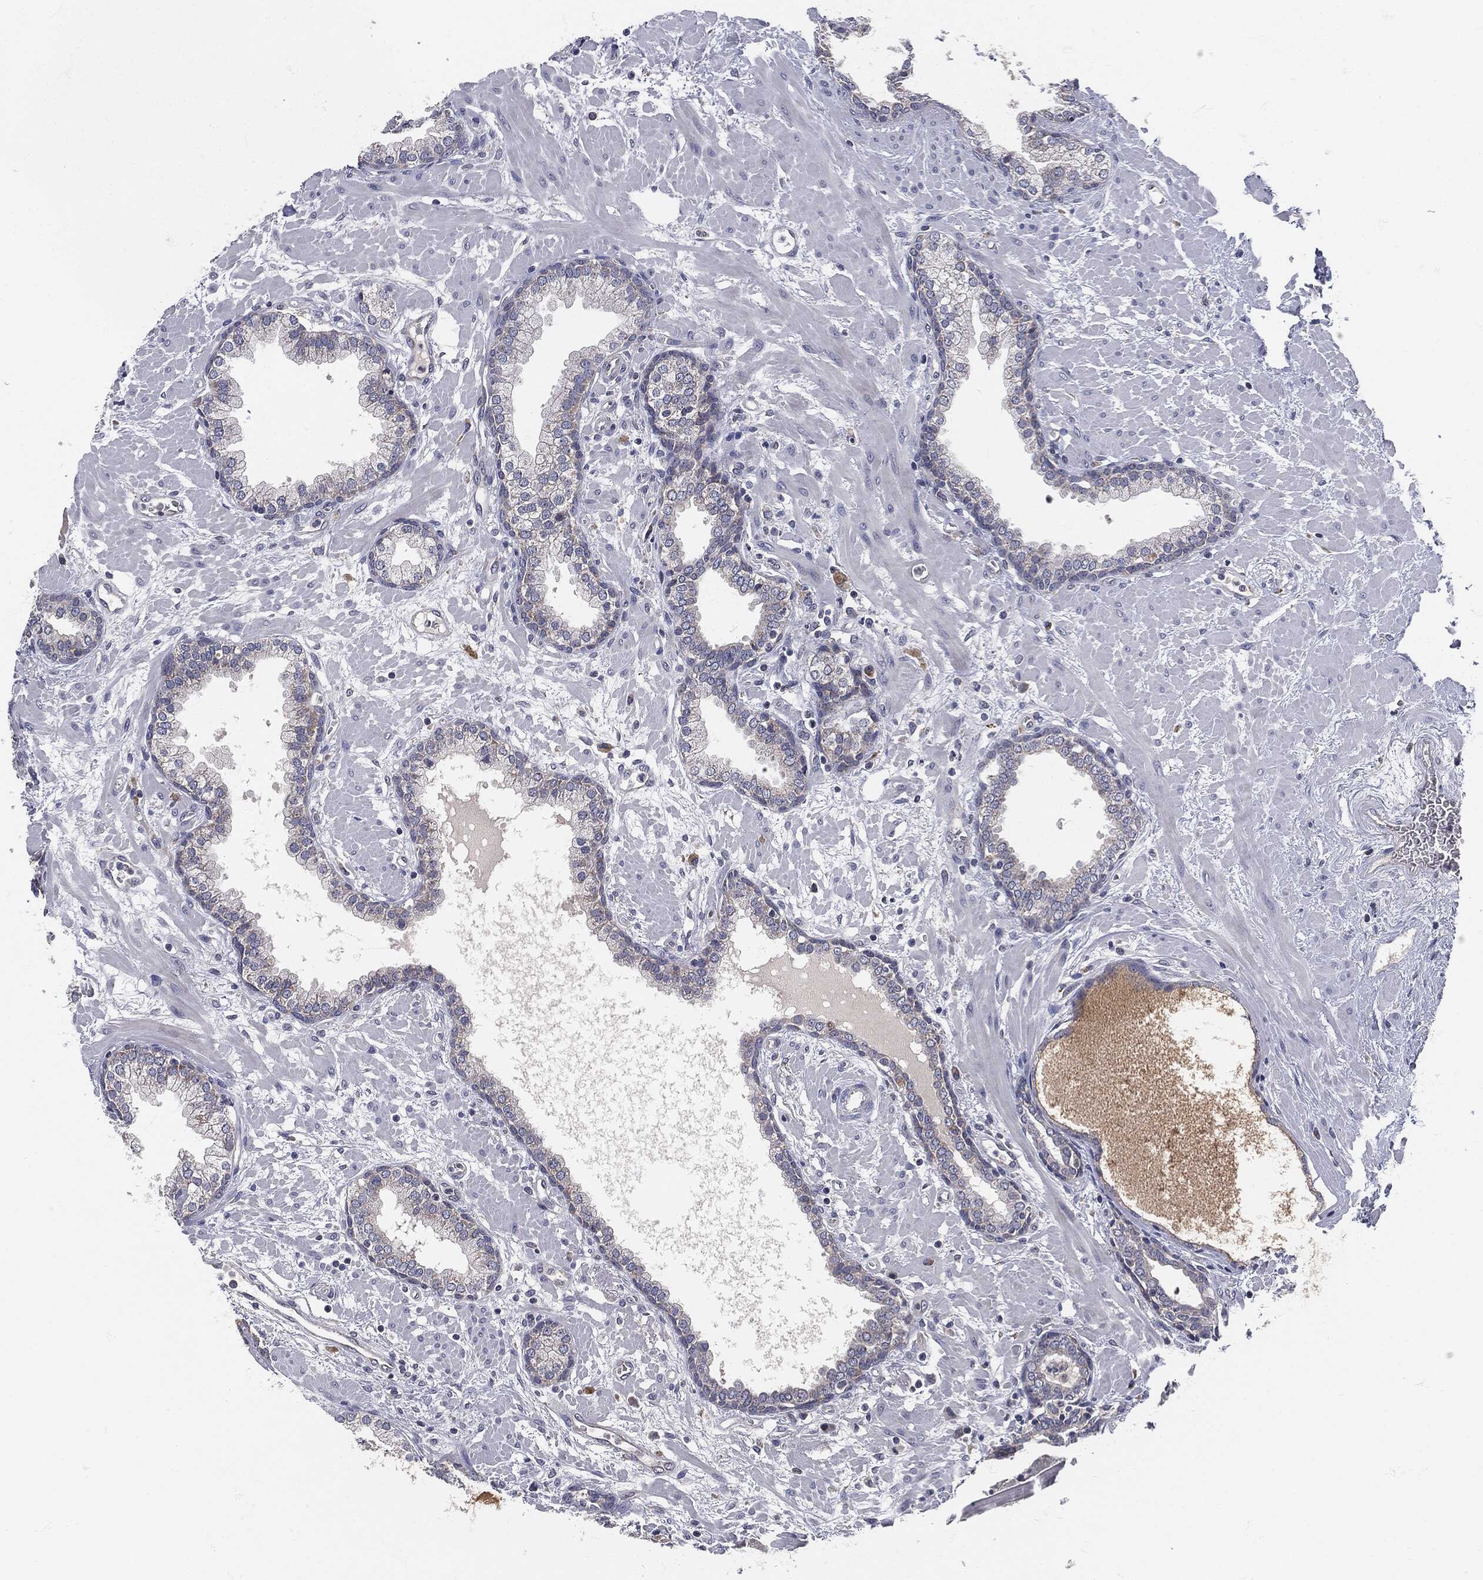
{"staining": {"intensity": "negative", "quantity": "none", "location": "none"}, "tissue": "prostate", "cell_type": "Glandular cells", "image_type": "normal", "snomed": [{"axis": "morphology", "description": "Normal tissue, NOS"}, {"axis": "topography", "description": "Prostate"}], "caption": "DAB (3,3'-diaminobenzidine) immunohistochemical staining of normal human prostate shows no significant staining in glandular cells.", "gene": "SIGLEC9", "patient": {"sex": "male", "age": 63}}